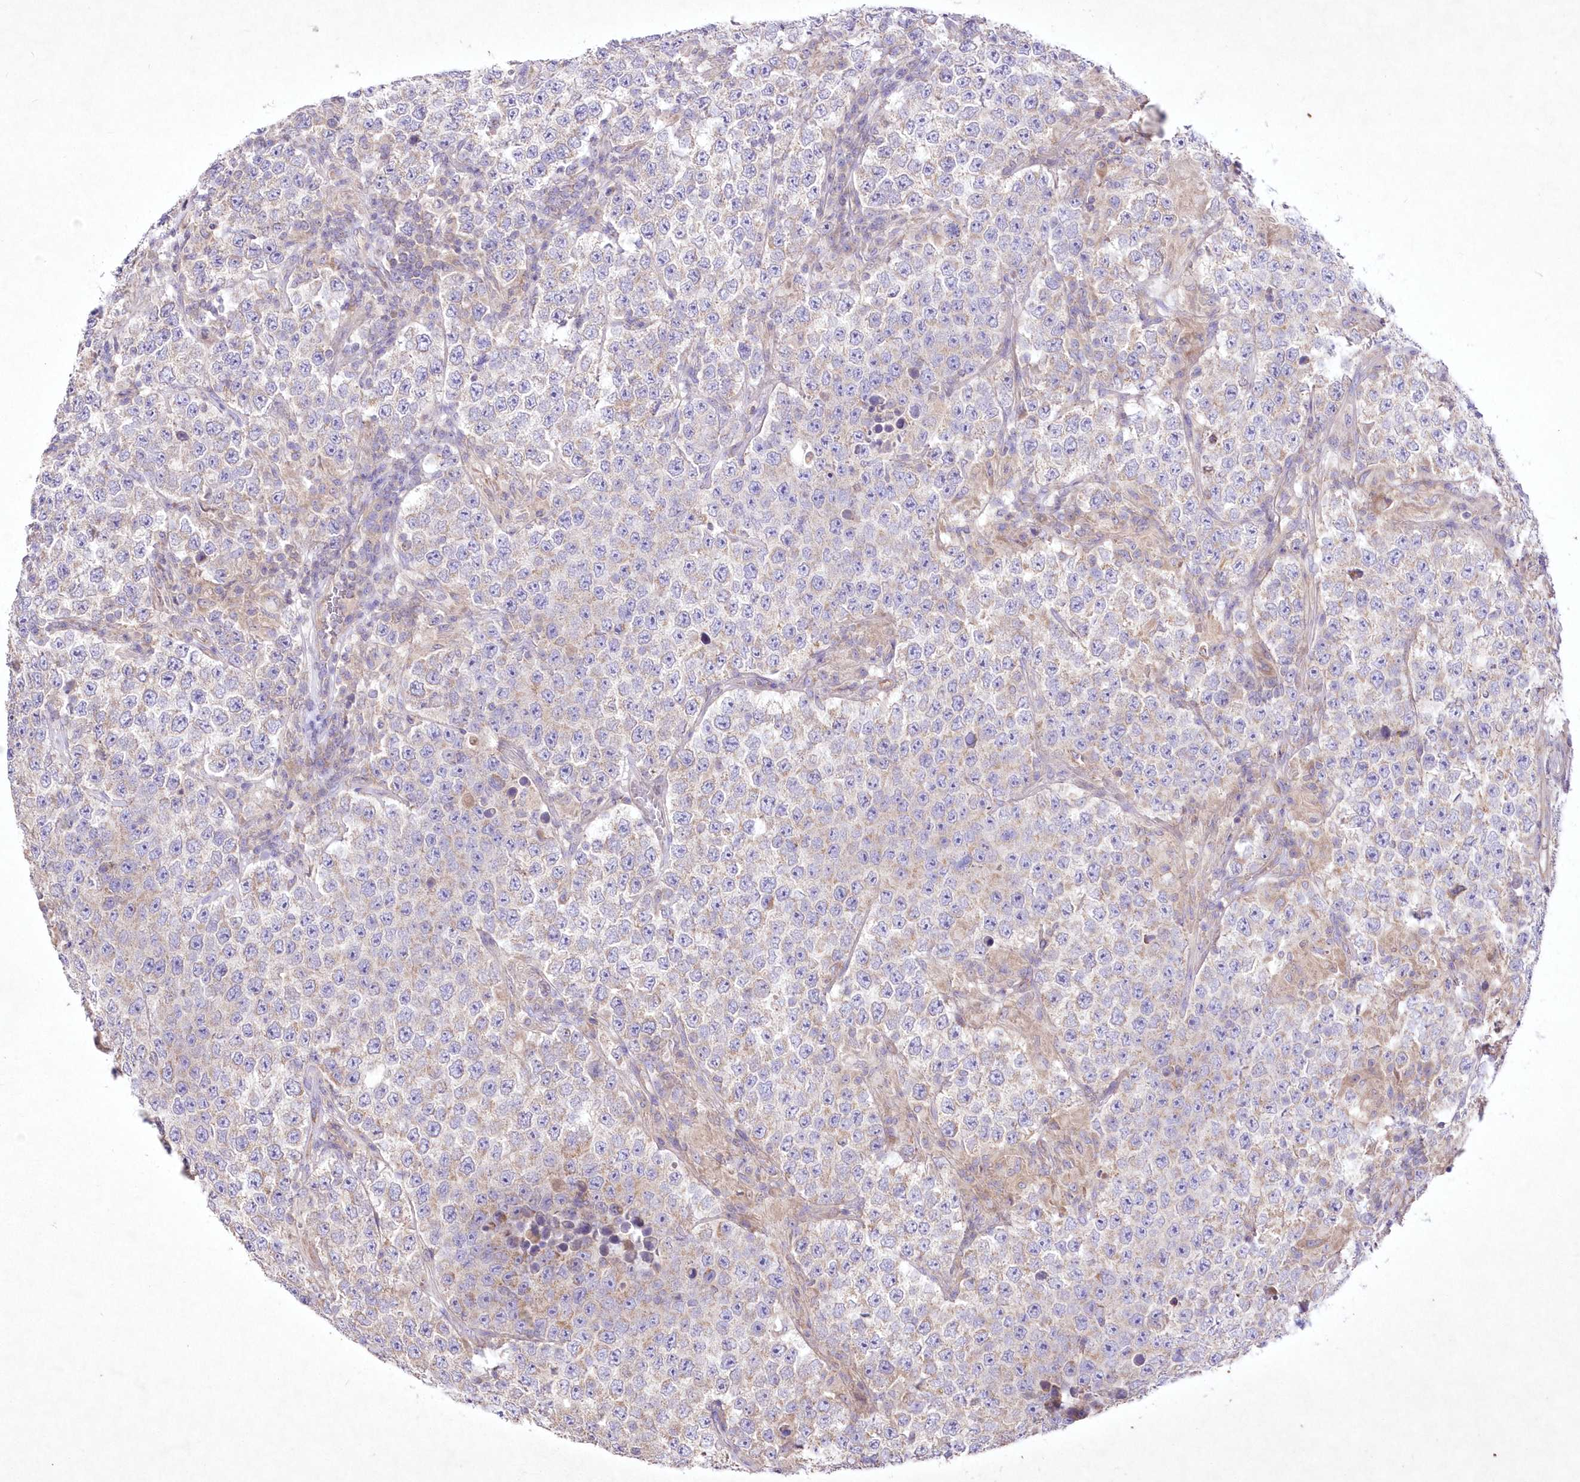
{"staining": {"intensity": "weak", "quantity": "<25%", "location": "cytoplasmic/membranous"}, "tissue": "testis cancer", "cell_type": "Tumor cells", "image_type": "cancer", "snomed": [{"axis": "morphology", "description": "Normal tissue, NOS"}, {"axis": "morphology", "description": "Urothelial carcinoma, High grade"}, {"axis": "morphology", "description": "Seminoma, NOS"}, {"axis": "morphology", "description": "Carcinoma, Embryonal, NOS"}, {"axis": "topography", "description": "Urinary bladder"}, {"axis": "topography", "description": "Testis"}], "caption": "IHC histopathology image of human testis seminoma stained for a protein (brown), which reveals no staining in tumor cells.", "gene": "ITSN2", "patient": {"sex": "male", "age": 41}}